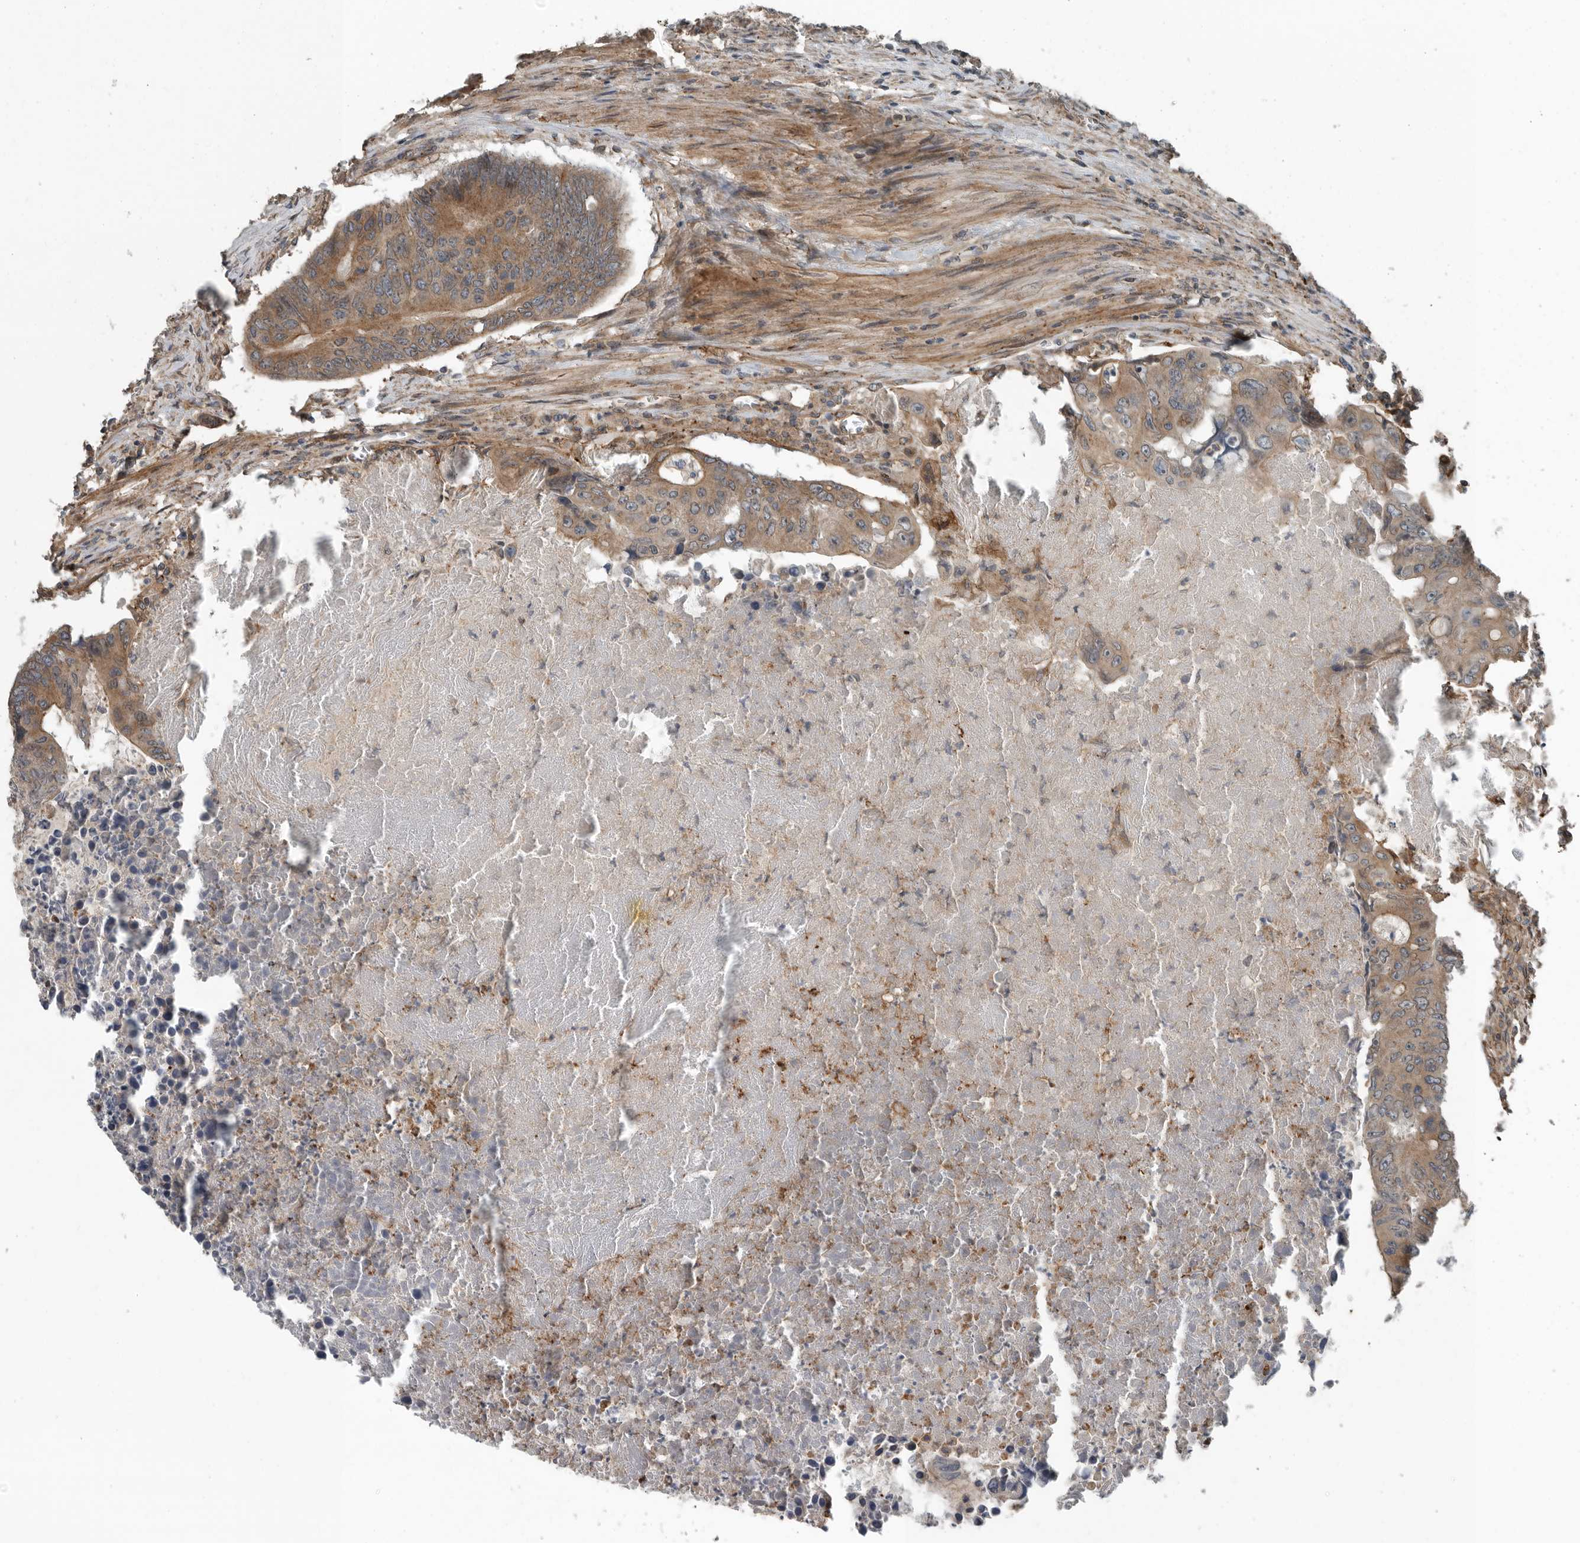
{"staining": {"intensity": "moderate", "quantity": ">75%", "location": "cytoplasmic/membranous"}, "tissue": "colorectal cancer", "cell_type": "Tumor cells", "image_type": "cancer", "snomed": [{"axis": "morphology", "description": "Adenocarcinoma, NOS"}, {"axis": "topography", "description": "Colon"}], "caption": "Immunohistochemical staining of human colorectal cancer (adenocarcinoma) shows medium levels of moderate cytoplasmic/membranous protein staining in about >75% of tumor cells.", "gene": "AMFR", "patient": {"sex": "male", "age": 87}}